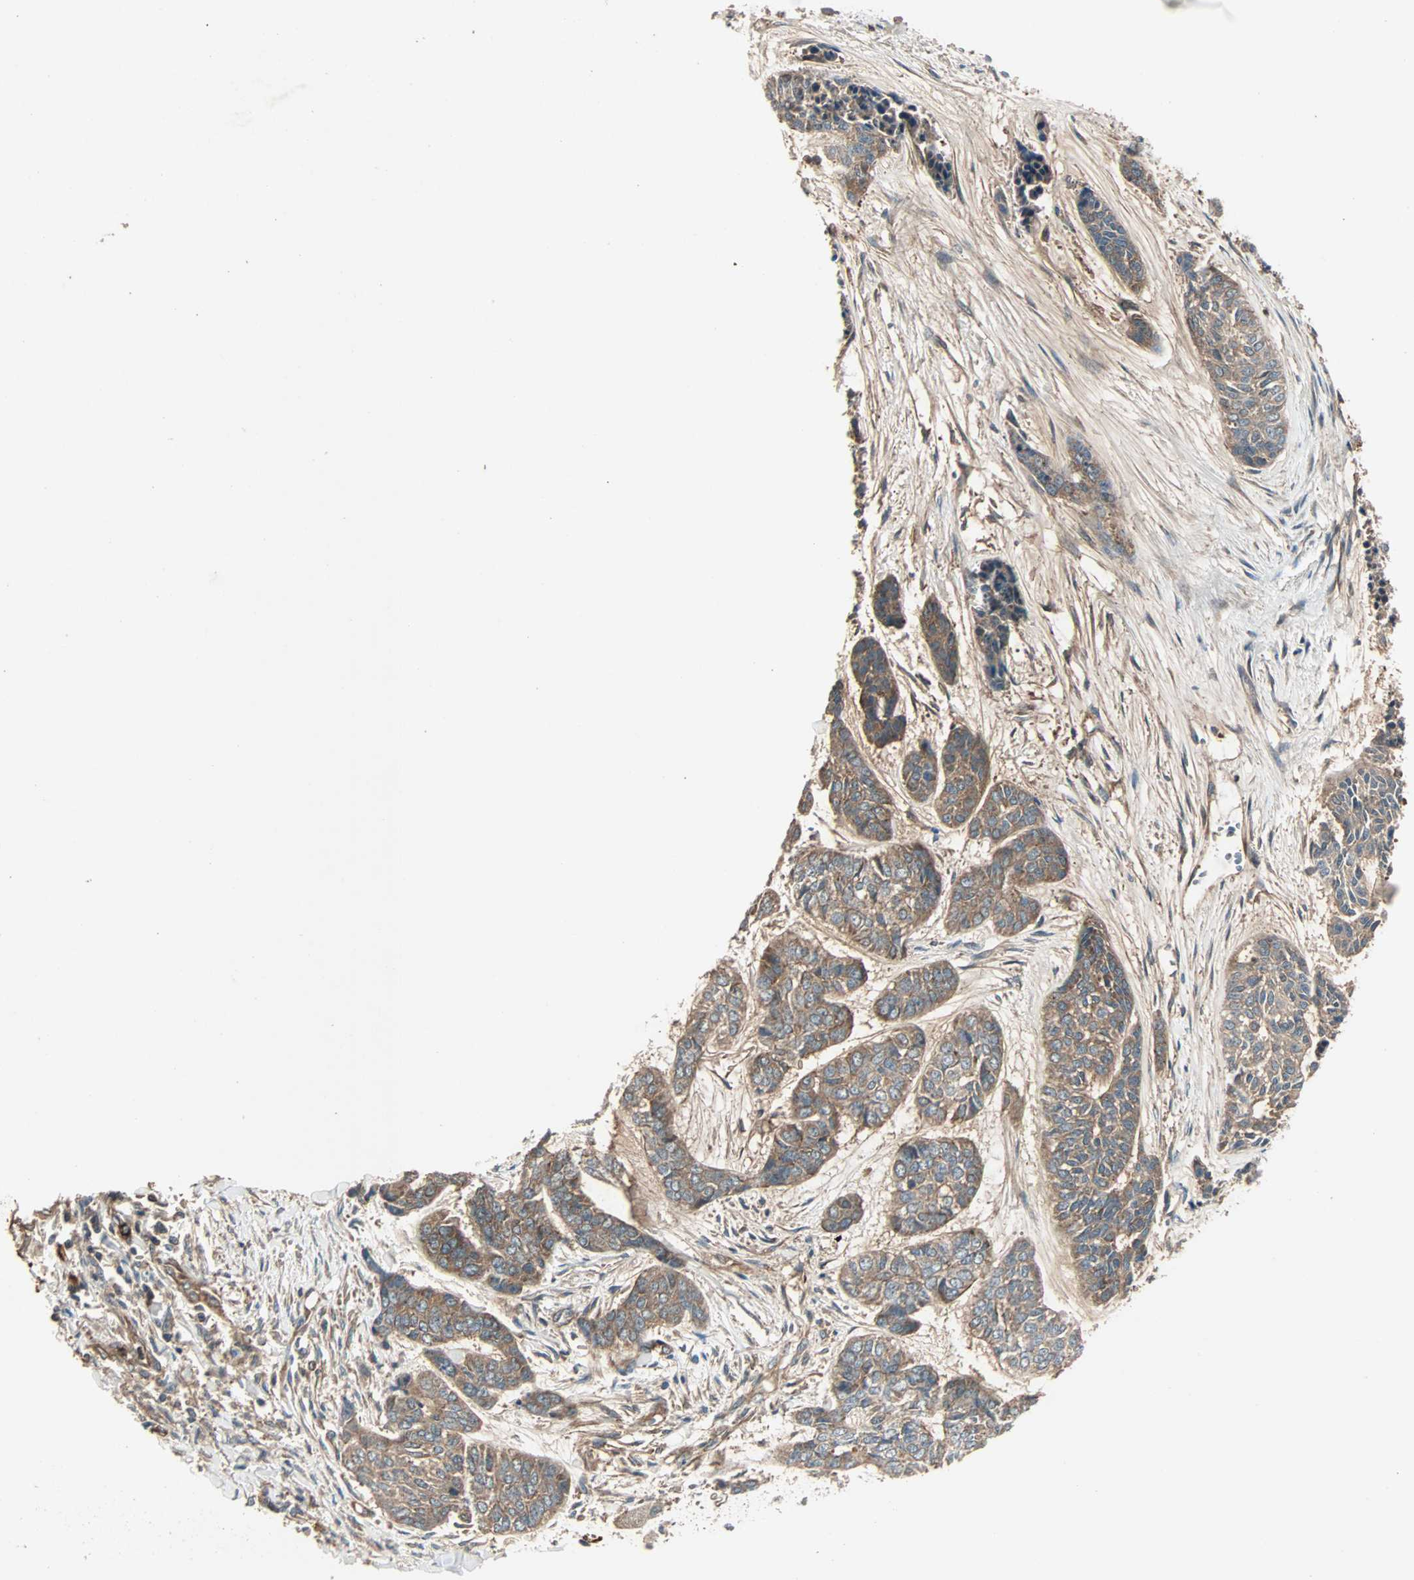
{"staining": {"intensity": "moderate", "quantity": ">75%", "location": "cytoplasmic/membranous"}, "tissue": "skin cancer", "cell_type": "Tumor cells", "image_type": "cancer", "snomed": [{"axis": "morphology", "description": "Basal cell carcinoma"}, {"axis": "topography", "description": "Skin"}], "caption": "A brown stain highlights moderate cytoplasmic/membranous positivity of a protein in skin cancer tumor cells. The staining is performed using DAB (3,3'-diaminobenzidine) brown chromogen to label protein expression. The nuclei are counter-stained blue using hematoxylin.", "gene": "GCK", "patient": {"sex": "female", "age": 64}}